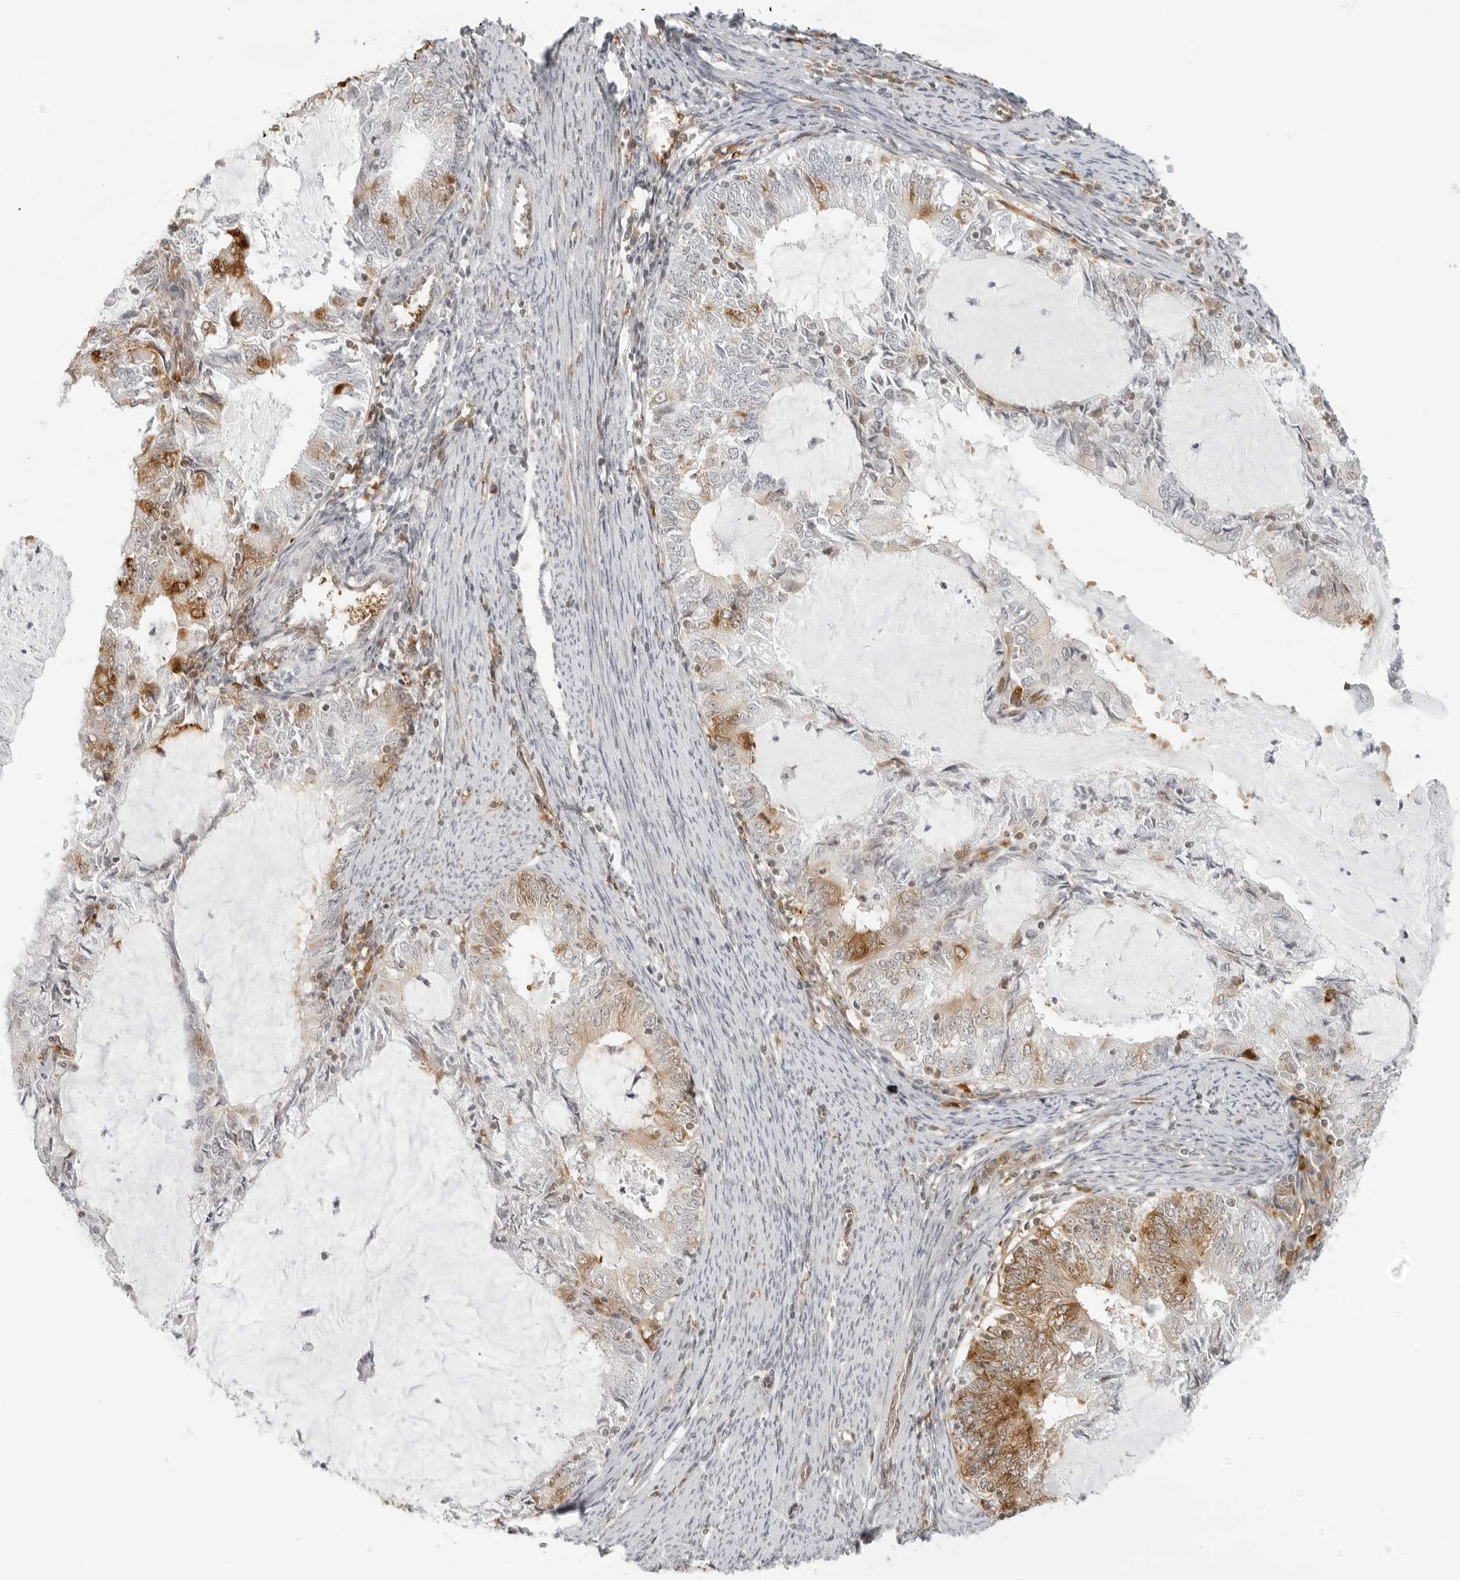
{"staining": {"intensity": "moderate", "quantity": "<25%", "location": "cytoplasmic/membranous"}, "tissue": "endometrial cancer", "cell_type": "Tumor cells", "image_type": "cancer", "snomed": [{"axis": "morphology", "description": "Adenocarcinoma, NOS"}, {"axis": "topography", "description": "Endometrium"}], "caption": "Protein expression analysis of human endometrial cancer reveals moderate cytoplasmic/membranous positivity in approximately <25% of tumor cells.", "gene": "EIF4G1", "patient": {"sex": "female", "age": 57}}